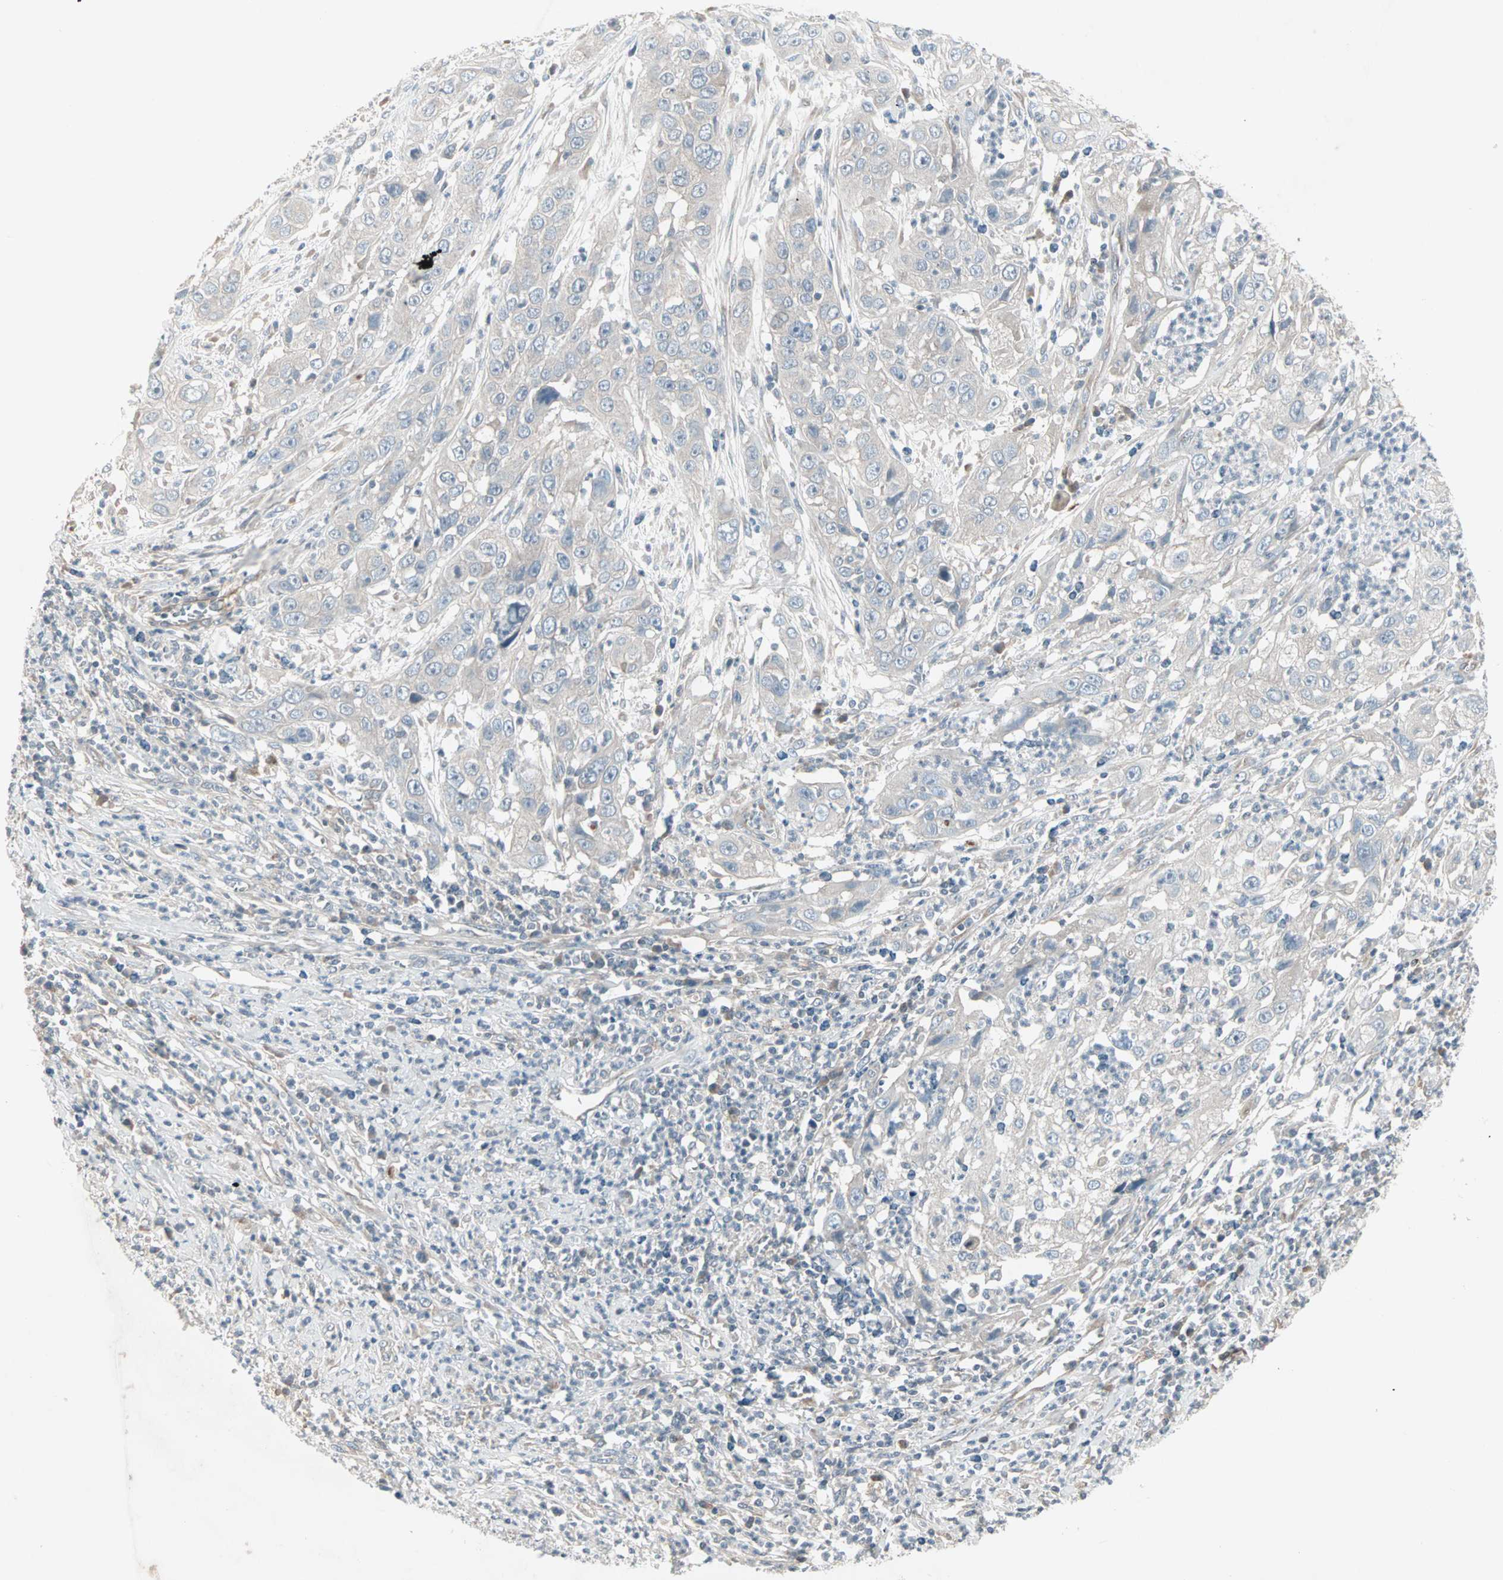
{"staining": {"intensity": "negative", "quantity": "none", "location": "none"}, "tissue": "cervical cancer", "cell_type": "Tumor cells", "image_type": "cancer", "snomed": [{"axis": "morphology", "description": "Squamous cell carcinoma, NOS"}, {"axis": "topography", "description": "Cervix"}], "caption": "A micrograph of human cervical cancer (squamous cell carcinoma) is negative for staining in tumor cells. Brightfield microscopy of immunohistochemistry stained with DAB (brown) and hematoxylin (blue), captured at high magnification.", "gene": "JMJD7-PLA2G4B", "patient": {"sex": "female", "age": 32}}